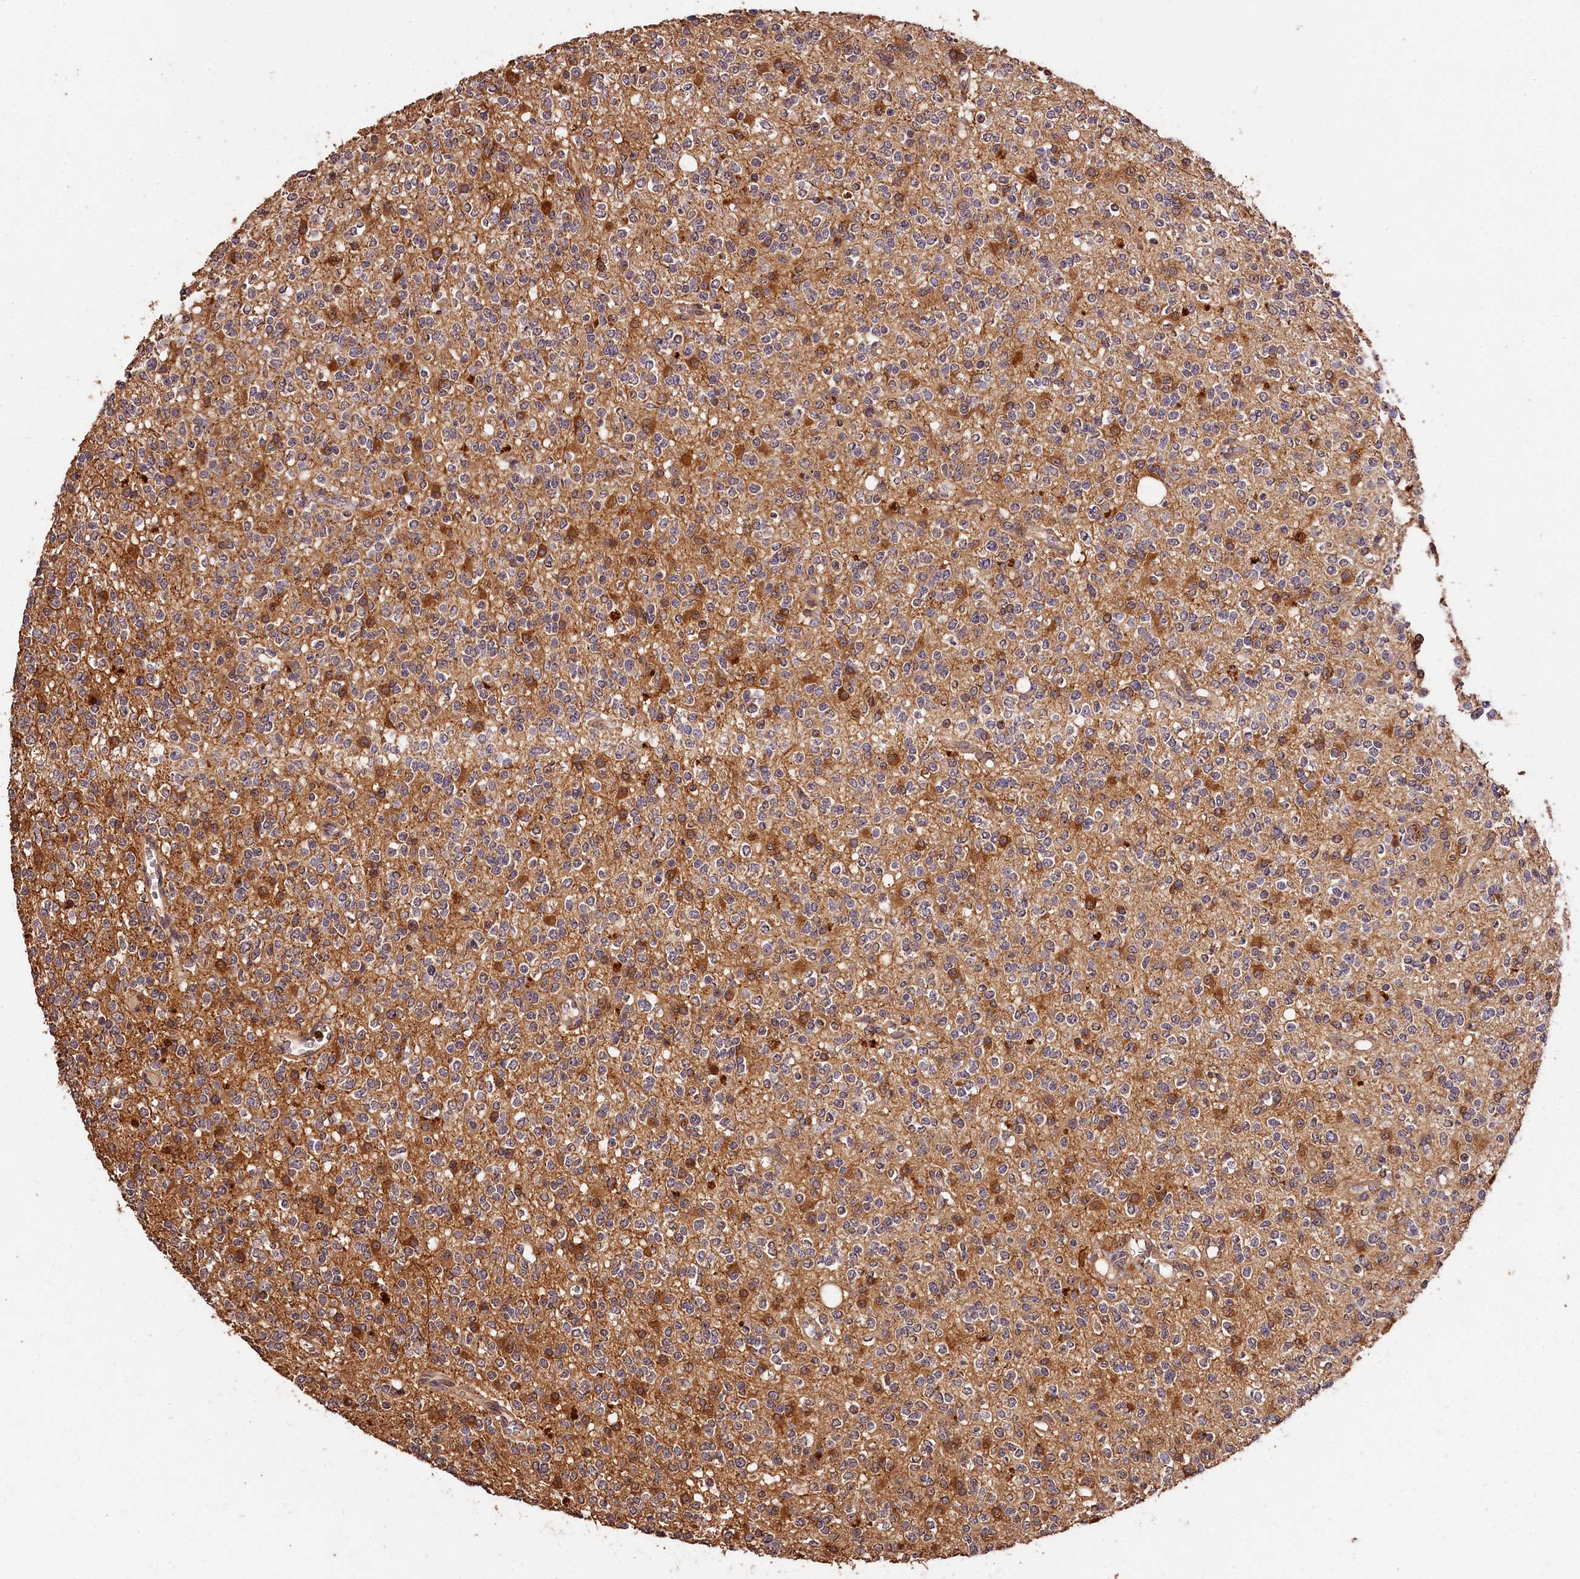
{"staining": {"intensity": "negative", "quantity": "none", "location": "none"}, "tissue": "glioma", "cell_type": "Tumor cells", "image_type": "cancer", "snomed": [{"axis": "morphology", "description": "Glioma, malignant, High grade"}, {"axis": "topography", "description": "Brain"}], "caption": "A high-resolution photomicrograph shows immunohistochemistry (IHC) staining of high-grade glioma (malignant), which exhibits no significant positivity in tumor cells.", "gene": "KPTN", "patient": {"sex": "male", "age": 34}}